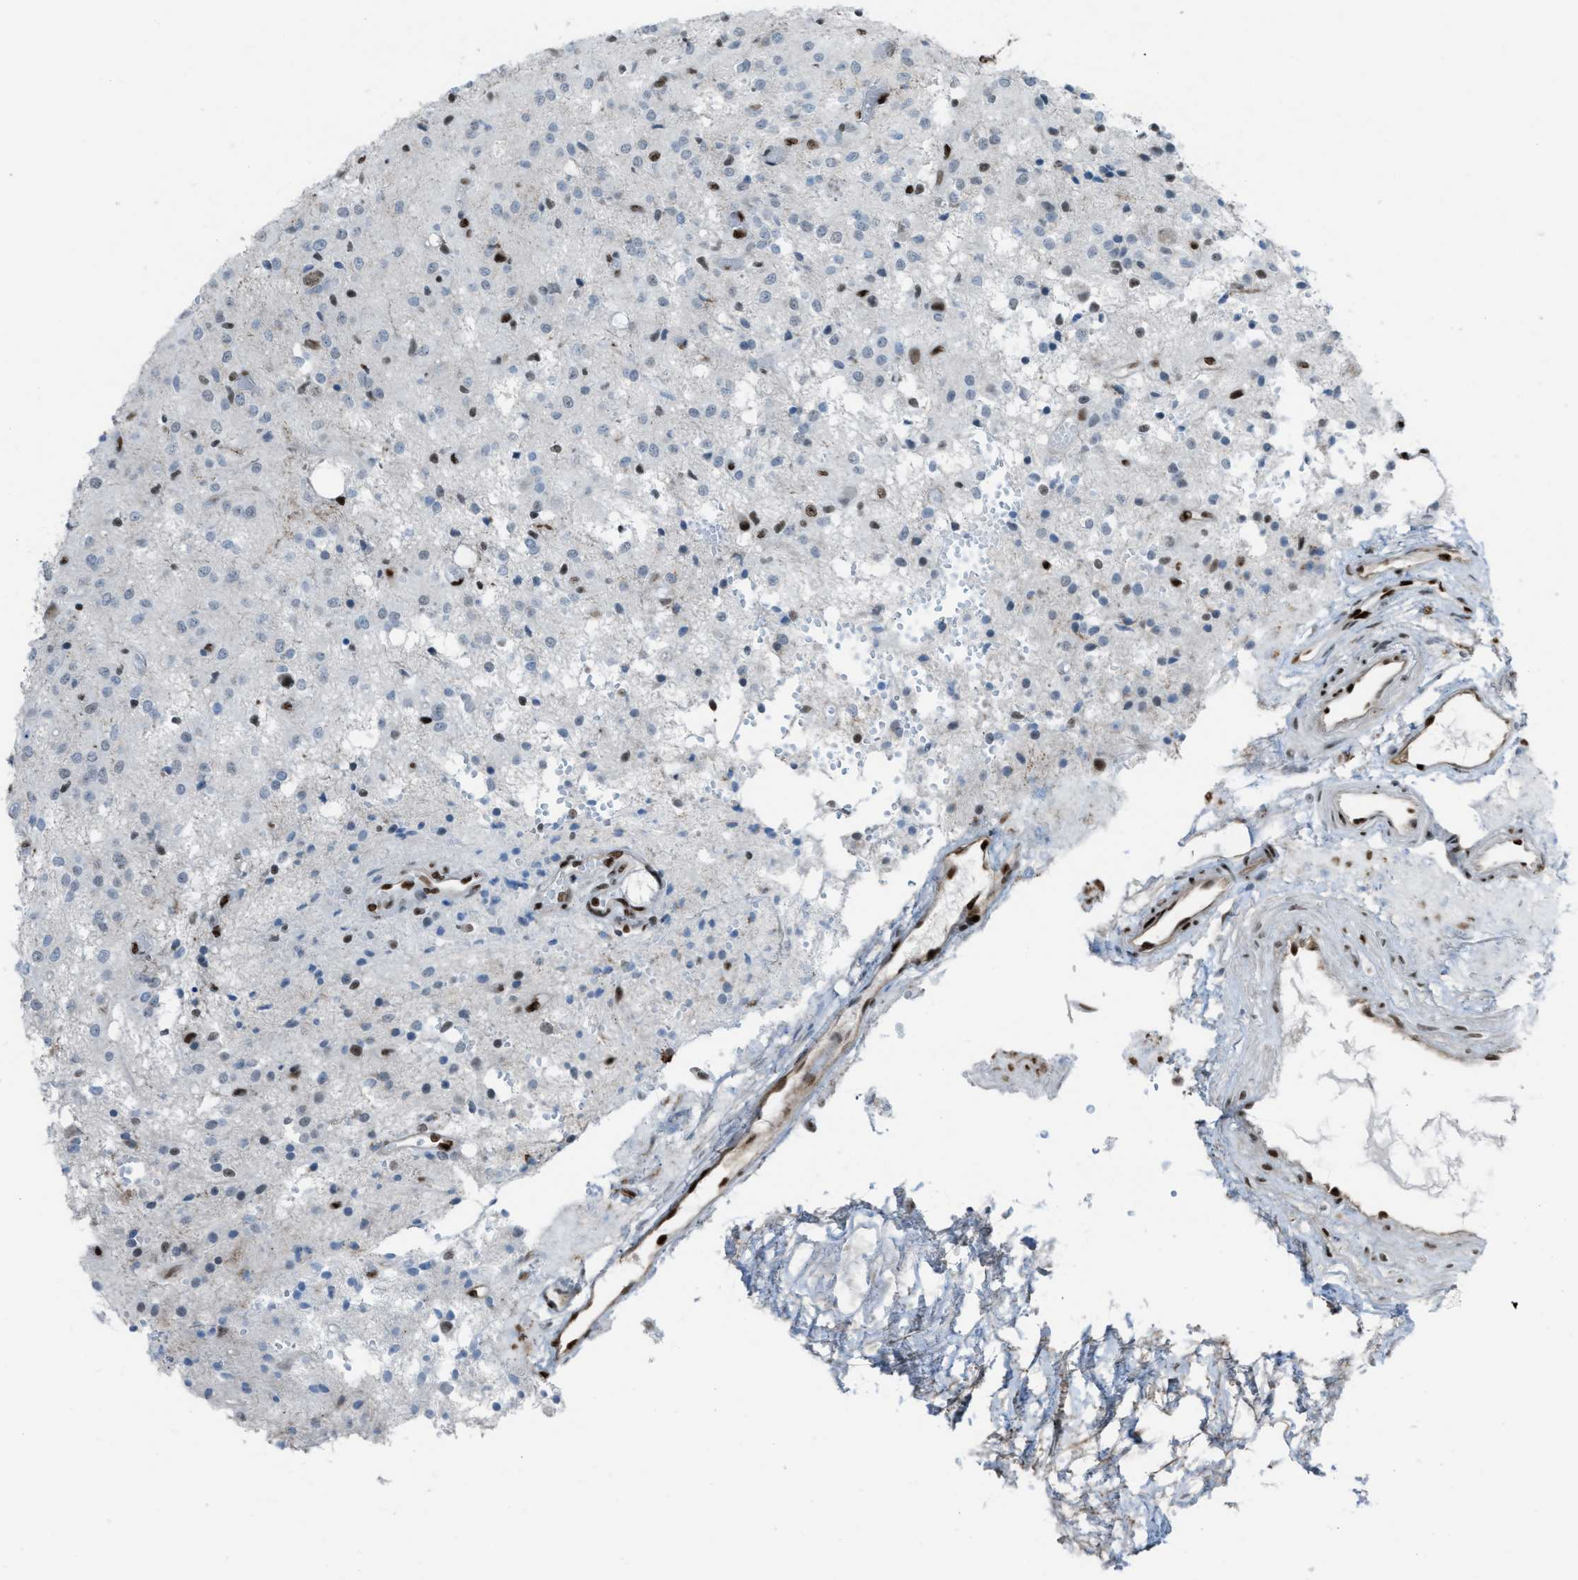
{"staining": {"intensity": "moderate", "quantity": "25%-75%", "location": "nuclear"}, "tissue": "glioma", "cell_type": "Tumor cells", "image_type": "cancer", "snomed": [{"axis": "morphology", "description": "Glioma, malignant, High grade"}, {"axis": "topography", "description": "Brain"}], "caption": "This is a photomicrograph of IHC staining of malignant glioma (high-grade), which shows moderate expression in the nuclear of tumor cells.", "gene": "SLFN5", "patient": {"sex": "female", "age": 59}}